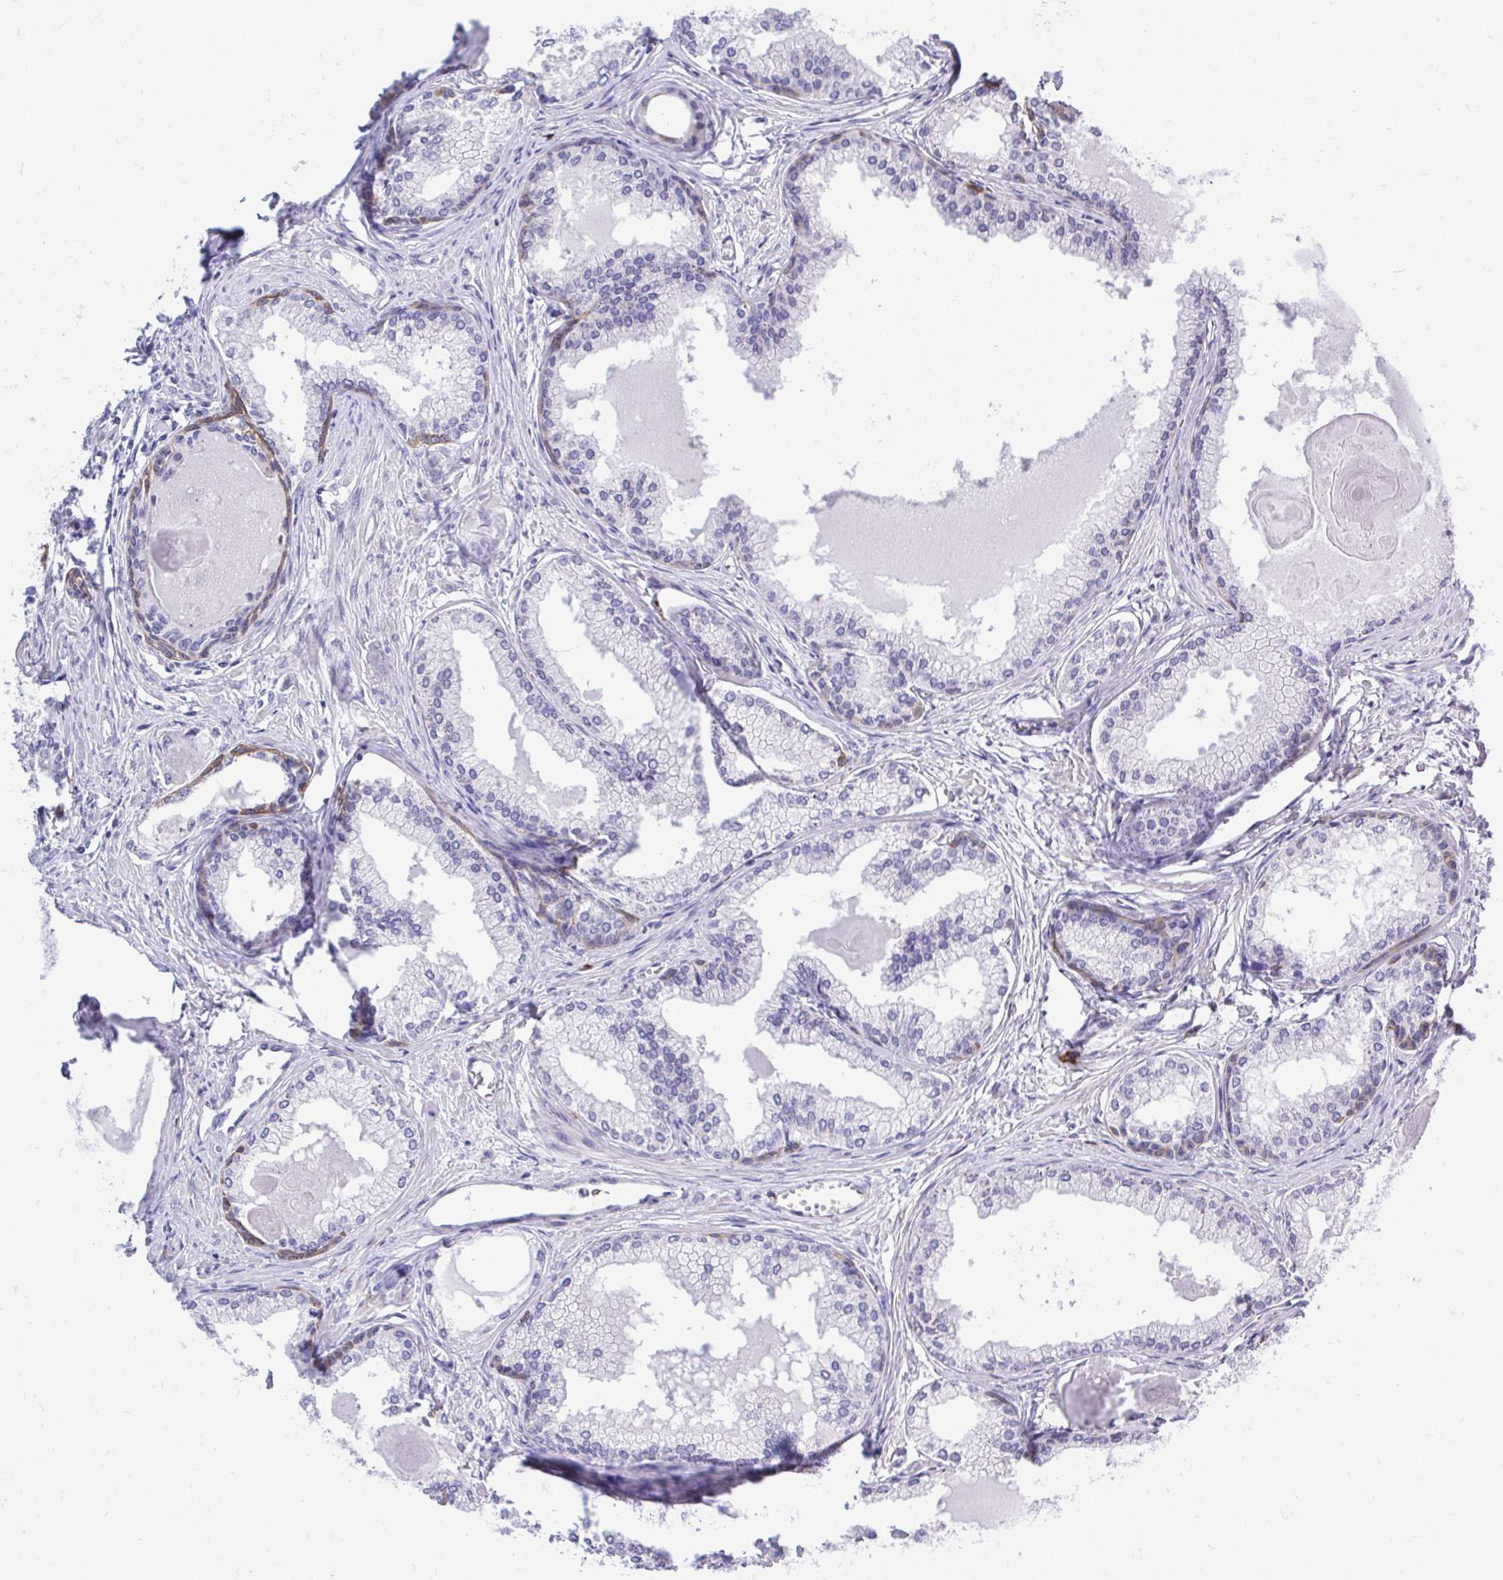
{"staining": {"intensity": "negative", "quantity": "none", "location": "none"}, "tissue": "prostate cancer", "cell_type": "Tumor cells", "image_type": "cancer", "snomed": [{"axis": "morphology", "description": "Adenocarcinoma, High grade"}, {"axis": "topography", "description": "Prostate"}], "caption": "A micrograph of human prostate adenocarcinoma (high-grade) is negative for staining in tumor cells.", "gene": "PSD", "patient": {"sex": "male", "age": 68}}